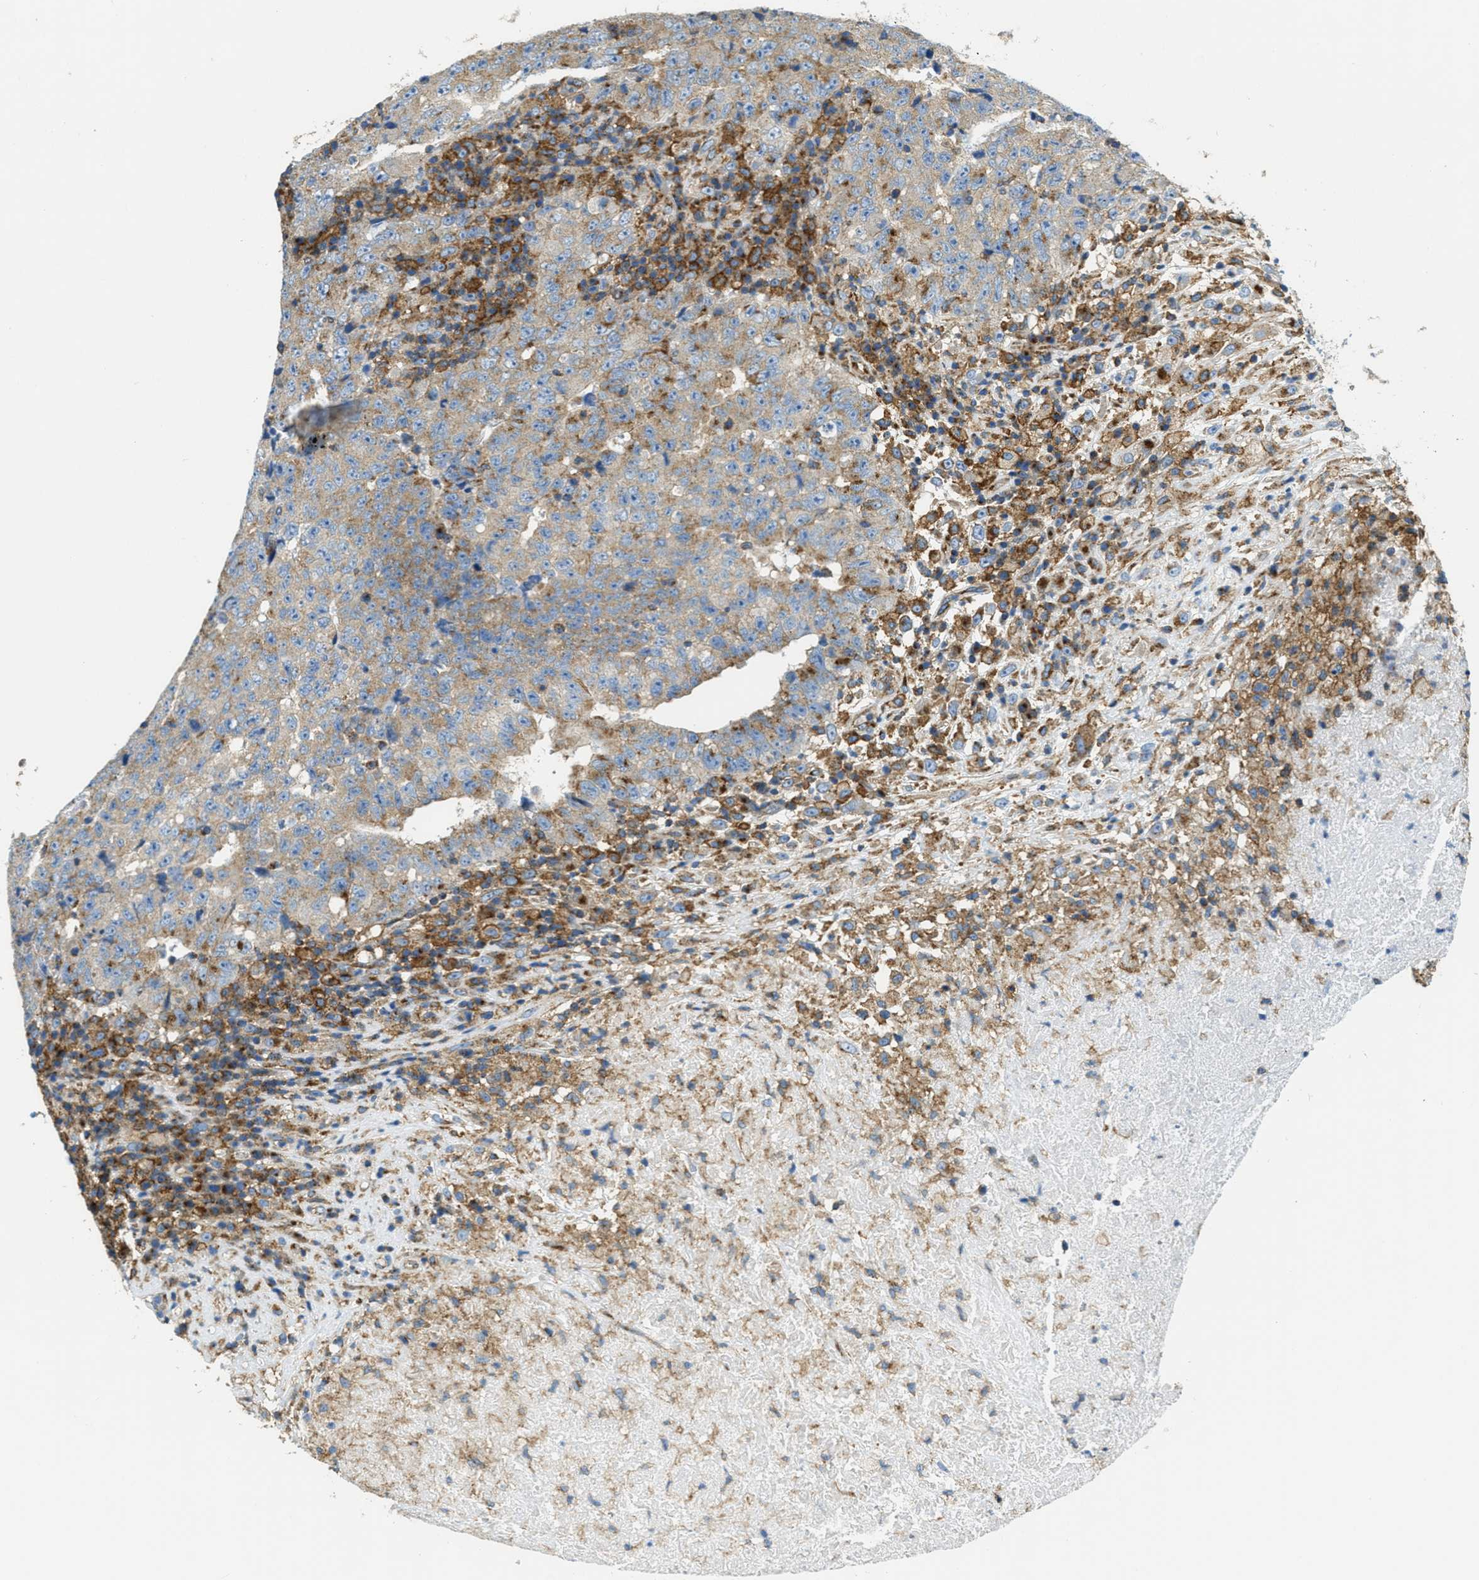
{"staining": {"intensity": "moderate", "quantity": ">75%", "location": "cytoplasmic/membranous"}, "tissue": "testis cancer", "cell_type": "Tumor cells", "image_type": "cancer", "snomed": [{"axis": "morphology", "description": "Necrosis, NOS"}, {"axis": "morphology", "description": "Carcinoma, Embryonal, NOS"}, {"axis": "topography", "description": "Testis"}], "caption": "IHC histopathology image of neoplastic tissue: testis cancer (embryonal carcinoma) stained using immunohistochemistry (IHC) exhibits medium levels of moderate protein expression localized specifically in the cytoplasmic/membranous of tumor cells, appearing as a cytoplasmic/membranous brown color.", "gene": "AP2B1", "patient": {"sex": "male", "age": 19}}